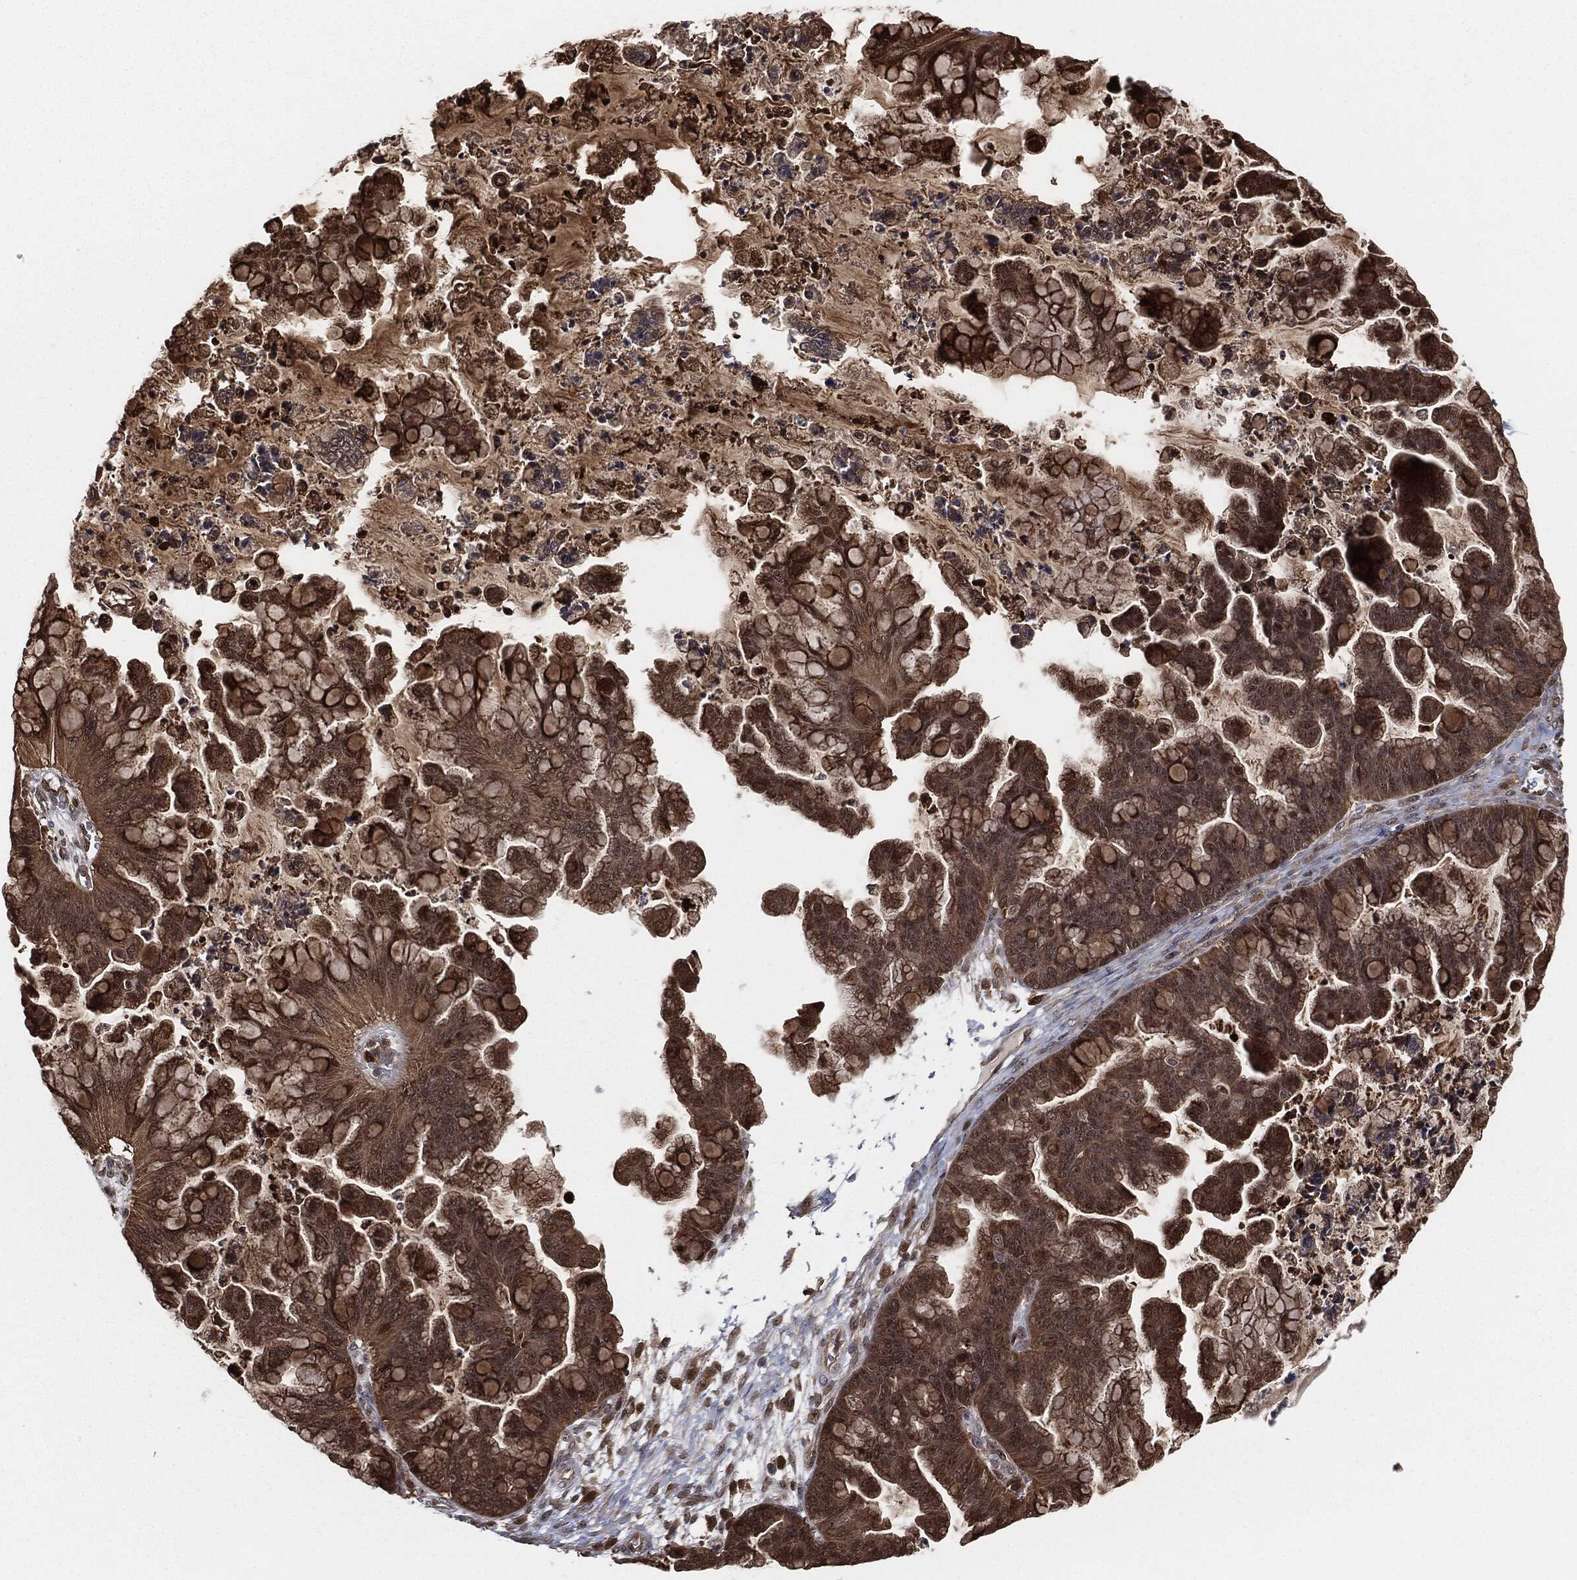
{"staining": {"intensity": "weak", "quantity": ">75%", "location": "cytoplasmic/membranous"}, "tissue": "ovarian cancer", "cell_type": "Tumor cells", "image_type": "cancer", "snomed": [{"axis": "morphology", "description": "Cystadenocarcinoma, mucinous, NOS"}, {"axis": "topography", "description": "Ovary"}], "caption": "Human ovarian cancer (mucinous cystadenocarcinoma) stained for a protein (brown) shows weak cytoplasmic/membranous positive positivity in approximately >75% of tumor cells.", "gene": "CAPRIN2", "patient": {"sex": "female", "age": 67}}